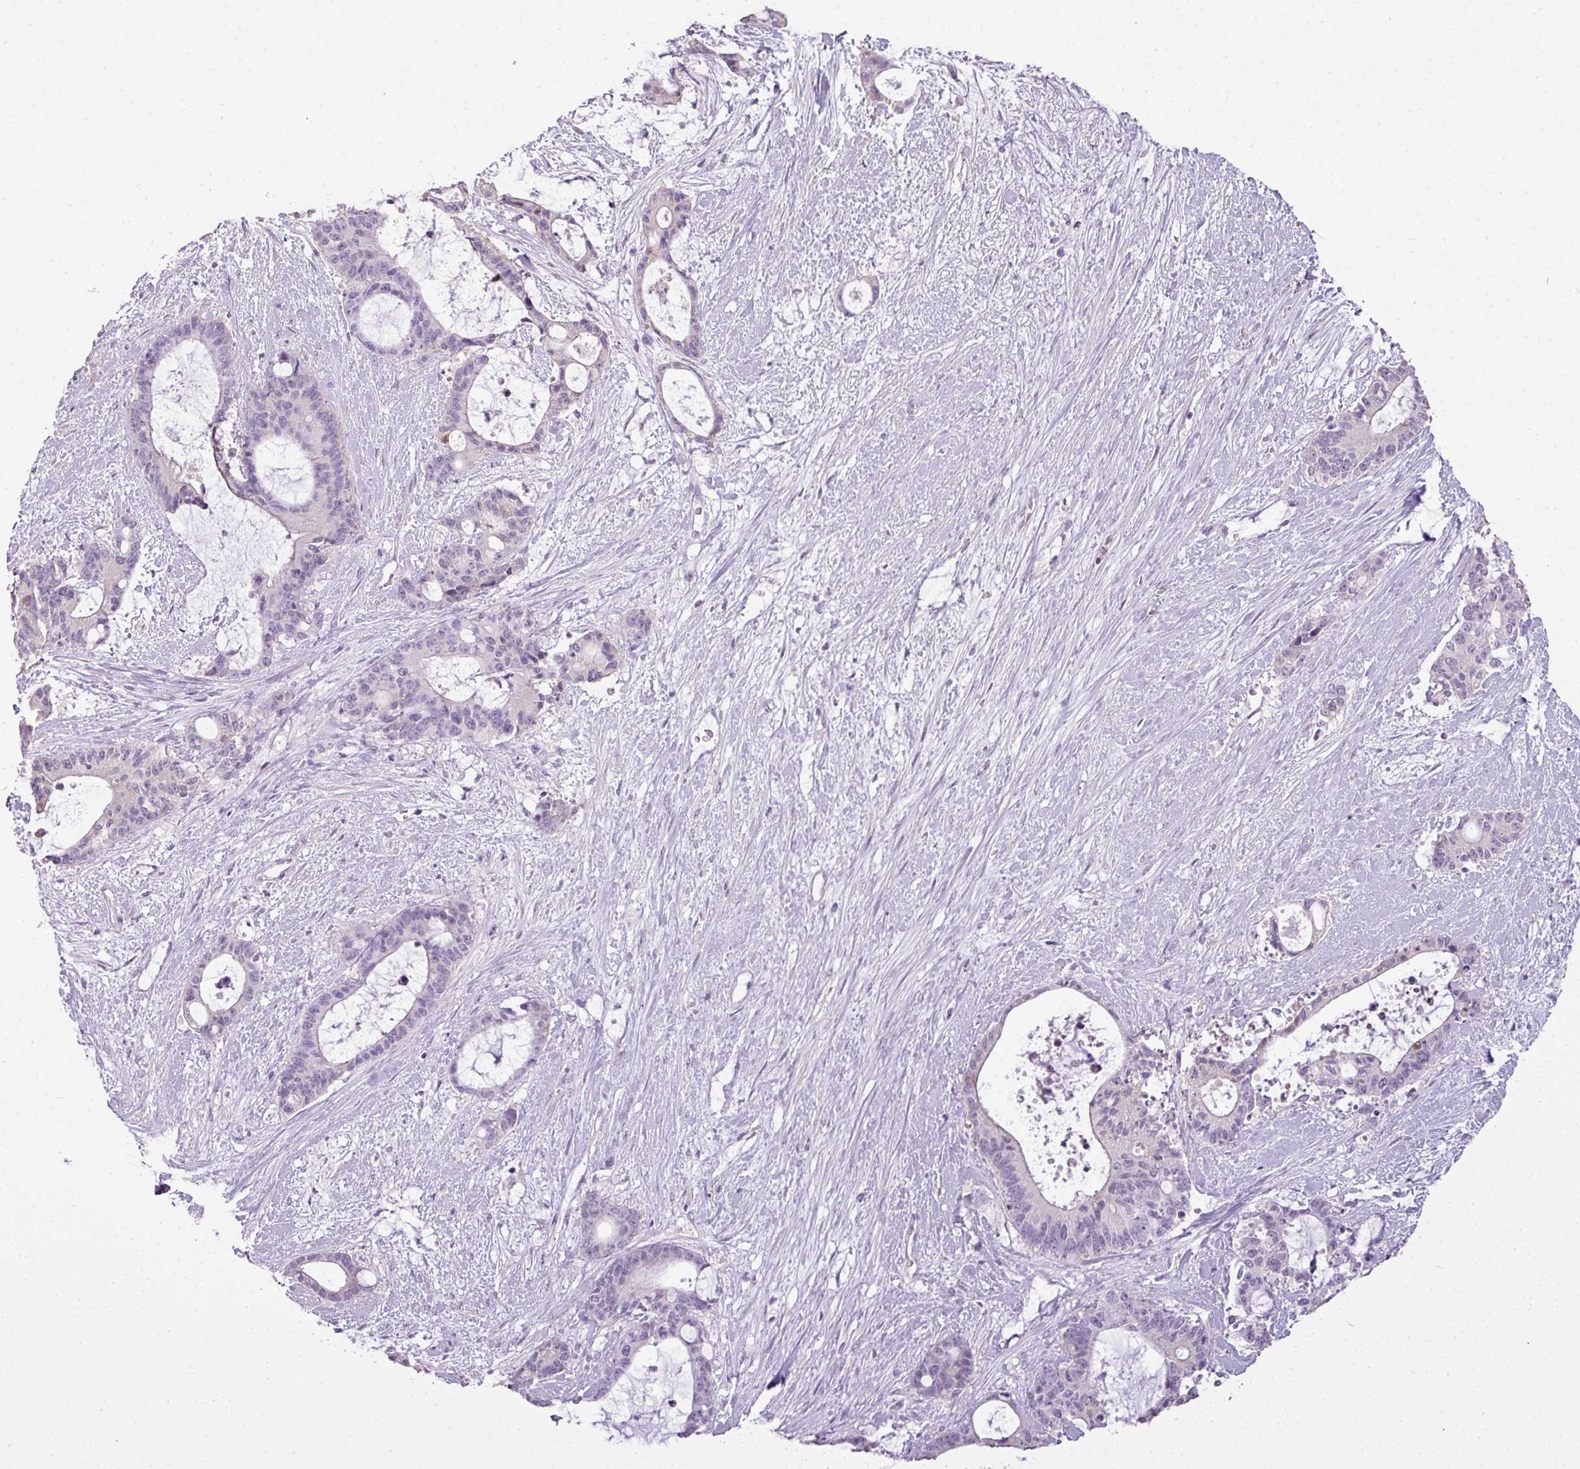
{"staining": {"intensity": "negative", "quantity": "none", "location": "none"}, "tissue": "liver cancer", "cell_type": "Tumor cells", "image_type": "cancer", "snomed": [{"axis": "morphology", "description": "Normal tissue, NOS"}, {"axis": "morphology", "description": "Cholangiocarcinoma"}, {"axis": "topography", "description": "Liver"}, {"axis": "topography", "description": "Peripheral nerve tissue"}], "caption": "A micrograph of liver cholangiocarcinoma stained for a protein displays no brown staining in tumor cells.", "gene": "LY9", "patient": {"sex": "female", "age": 73}}